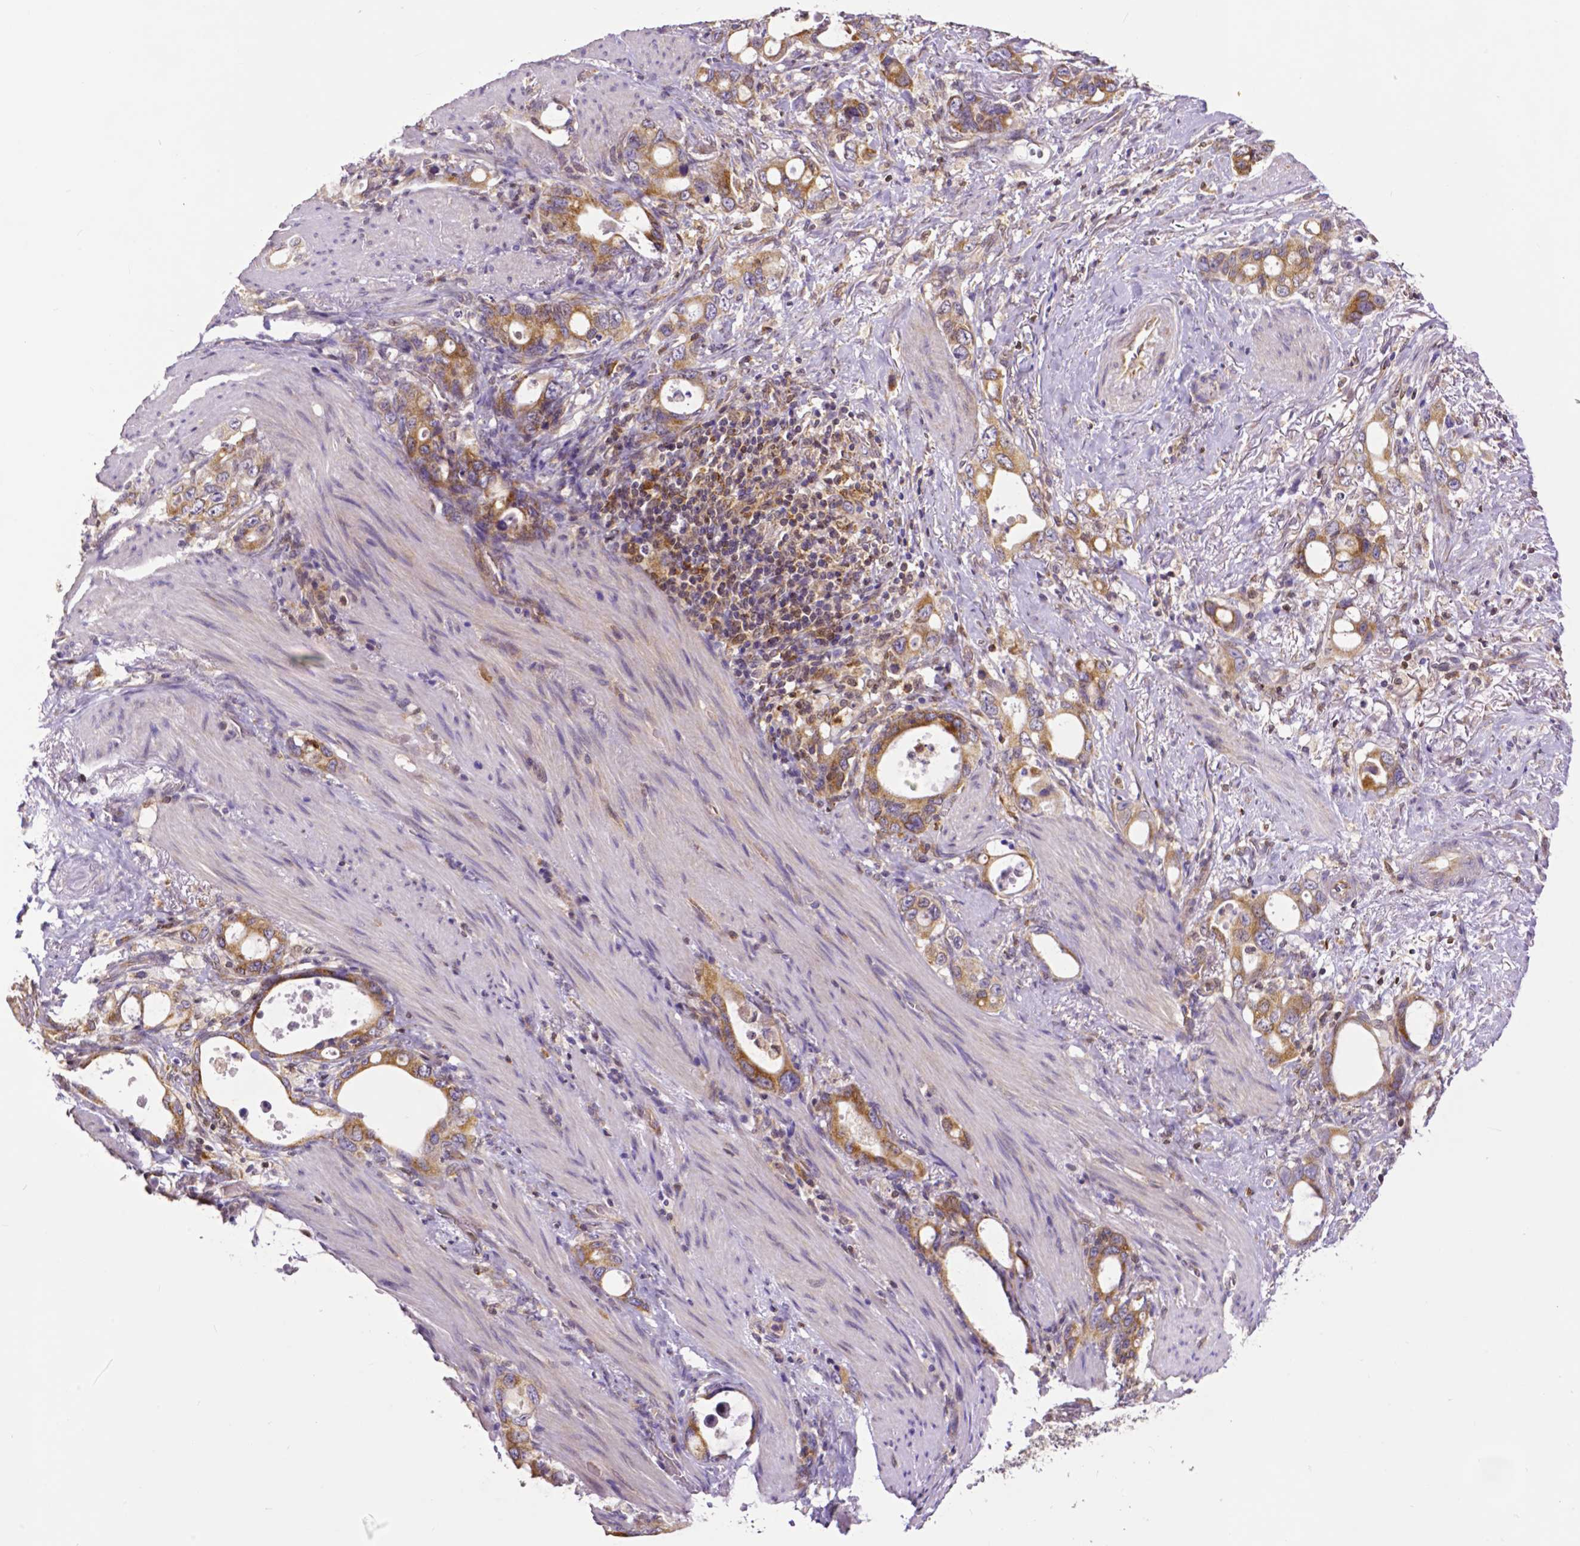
{"staining": {"intensity": "moderate", "quantity": ">75%", "location": "cytoplasmic/membranous"}, "tissue": "stomach cancer", "cell_type": "Tumor cells", "image_type": "cancer", "snomed": [{"axis": "morphology", "description": "Adenocarcinoma, NOS"}, {"axis": "topography", "description": "Stomach, upper"}], "caption": "Adenocarcinoma (stomach) stained with a brown dye exhibits moderate cytoplasmic/membranous positive positivity in about >75% of tumor cells.", "gene": "MCL1", "patient": {"sex": "male", "age": 74}}